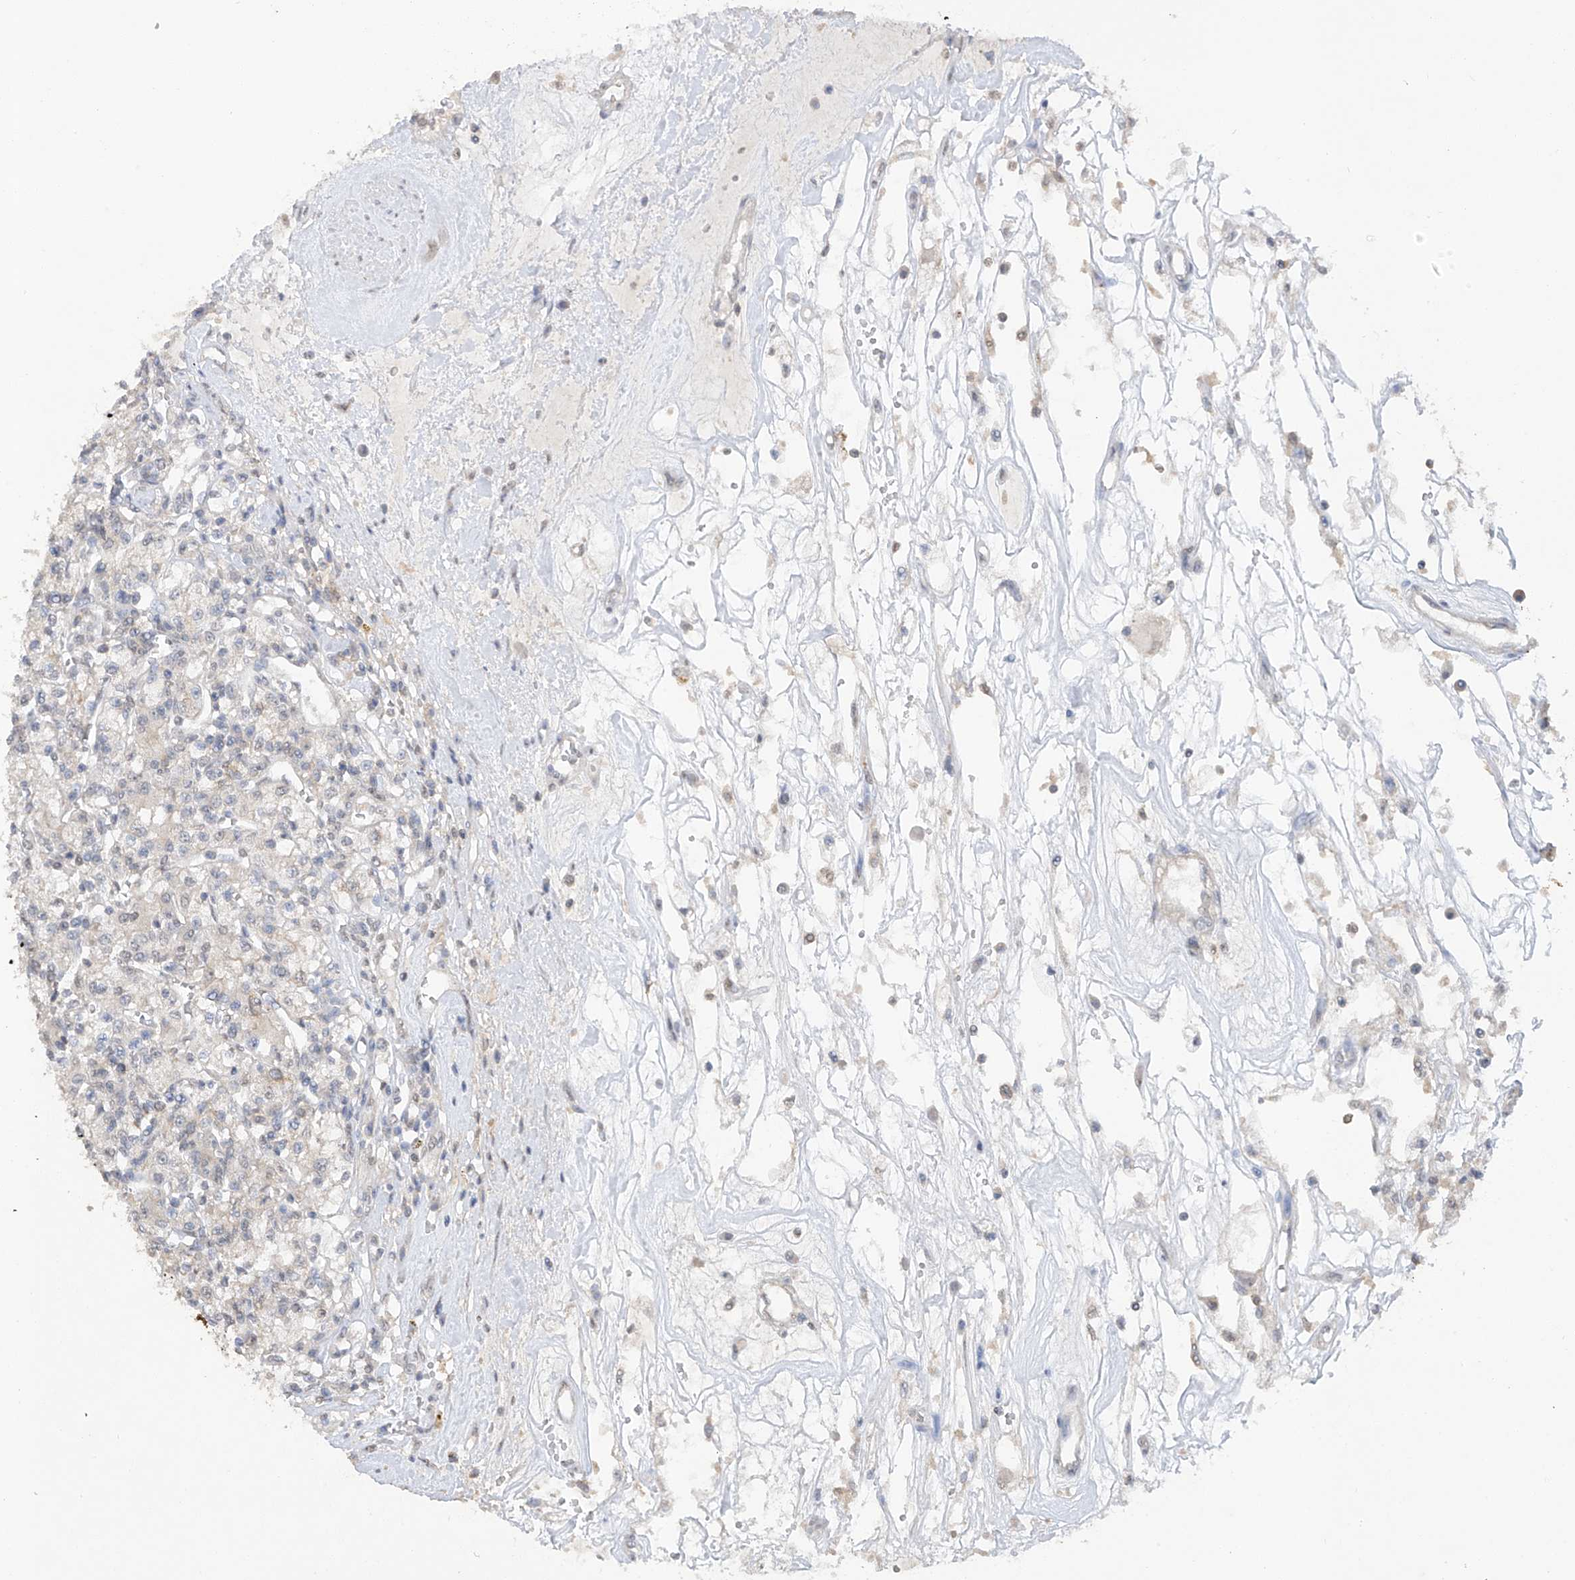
{"staining": {"intensity": "negative", "quantity": "none", "location": "none"}, "tissue": "renal cancer", "cell_type": "Tumor cells", "image_type": "cancer", "snomed": [{"axis": "morphology", "description": "Adenocarcinoma, NOS"}, {"axis": "topography", "description": "Kidney"}], "caption": "This is a micrograph of immunohistochemistry (IHC) staining of adenocarcinoma (renal), which shows no expression in tumor cells. The staining is performed using DAB (3,3'-diaminobenzidine) brown chromogen with nuclei counter-stained in using hematoxylin.", "gene": "HAS3", "patient": {"sex": "female", "age": 59}}